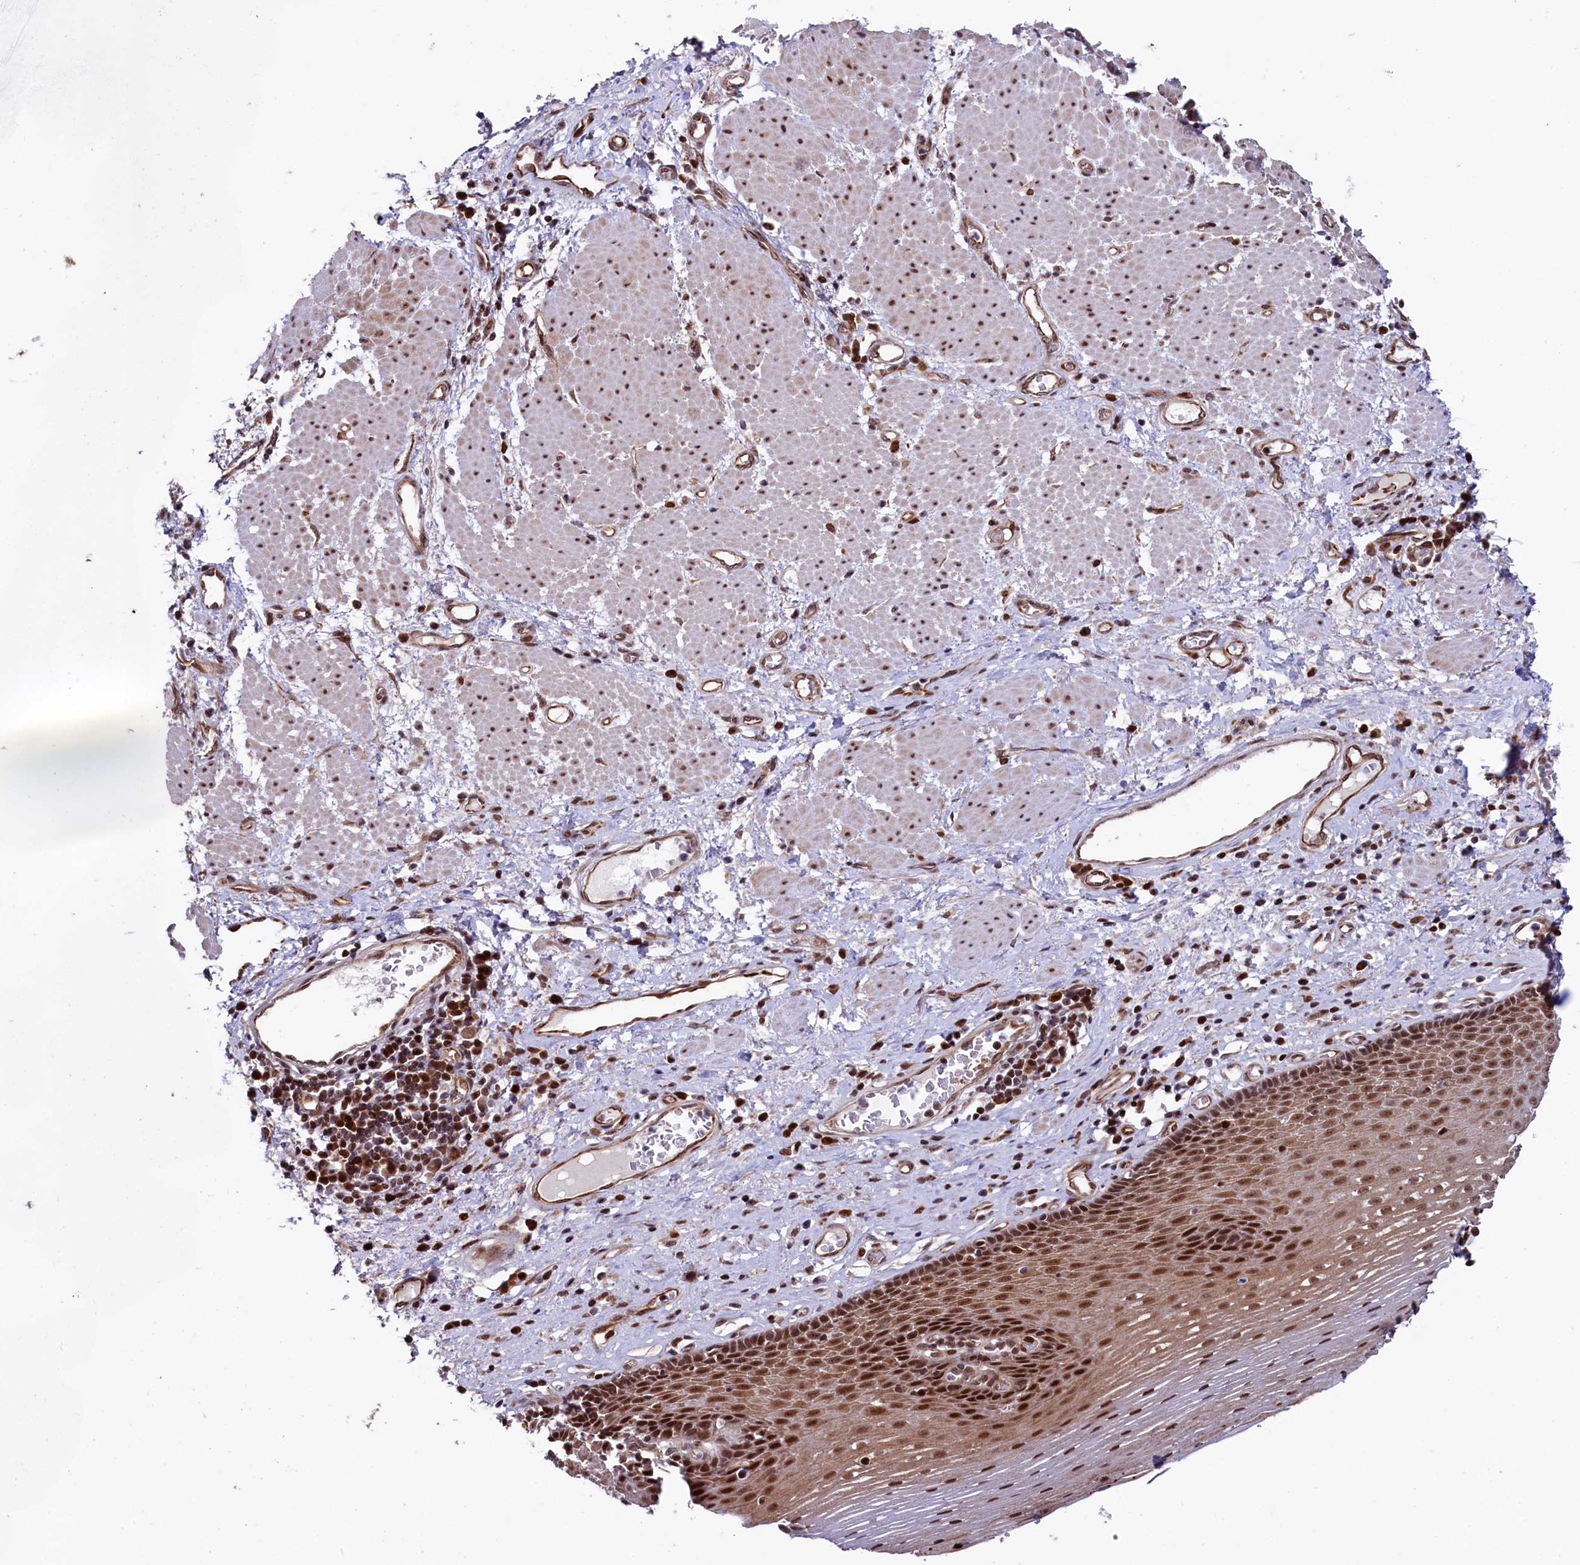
{"staining": {"intensity": "strong", "quantity": ">75%", "location": "nuclear"}, "tissue": "esophagus", "cell_type": "Squamous epithelial cells", "image_type": "normal", "snomed": [{"axis": "morphology", "description": "Normal tissue, NOS"}, {"axis": "morphology", "description": "Adenocarcinoma, NOS"}, {"axis": "topography", "description": "Esophagus"}], "caption": "IHC micrograph of benign esophagus stained for a protein (brown), which demonstrates high levels of strong nuclear positivity in approximately >75% of squamous epithelial cells.", "gene": "LEO1", "patient": {"sex": "male", "age": 62}}